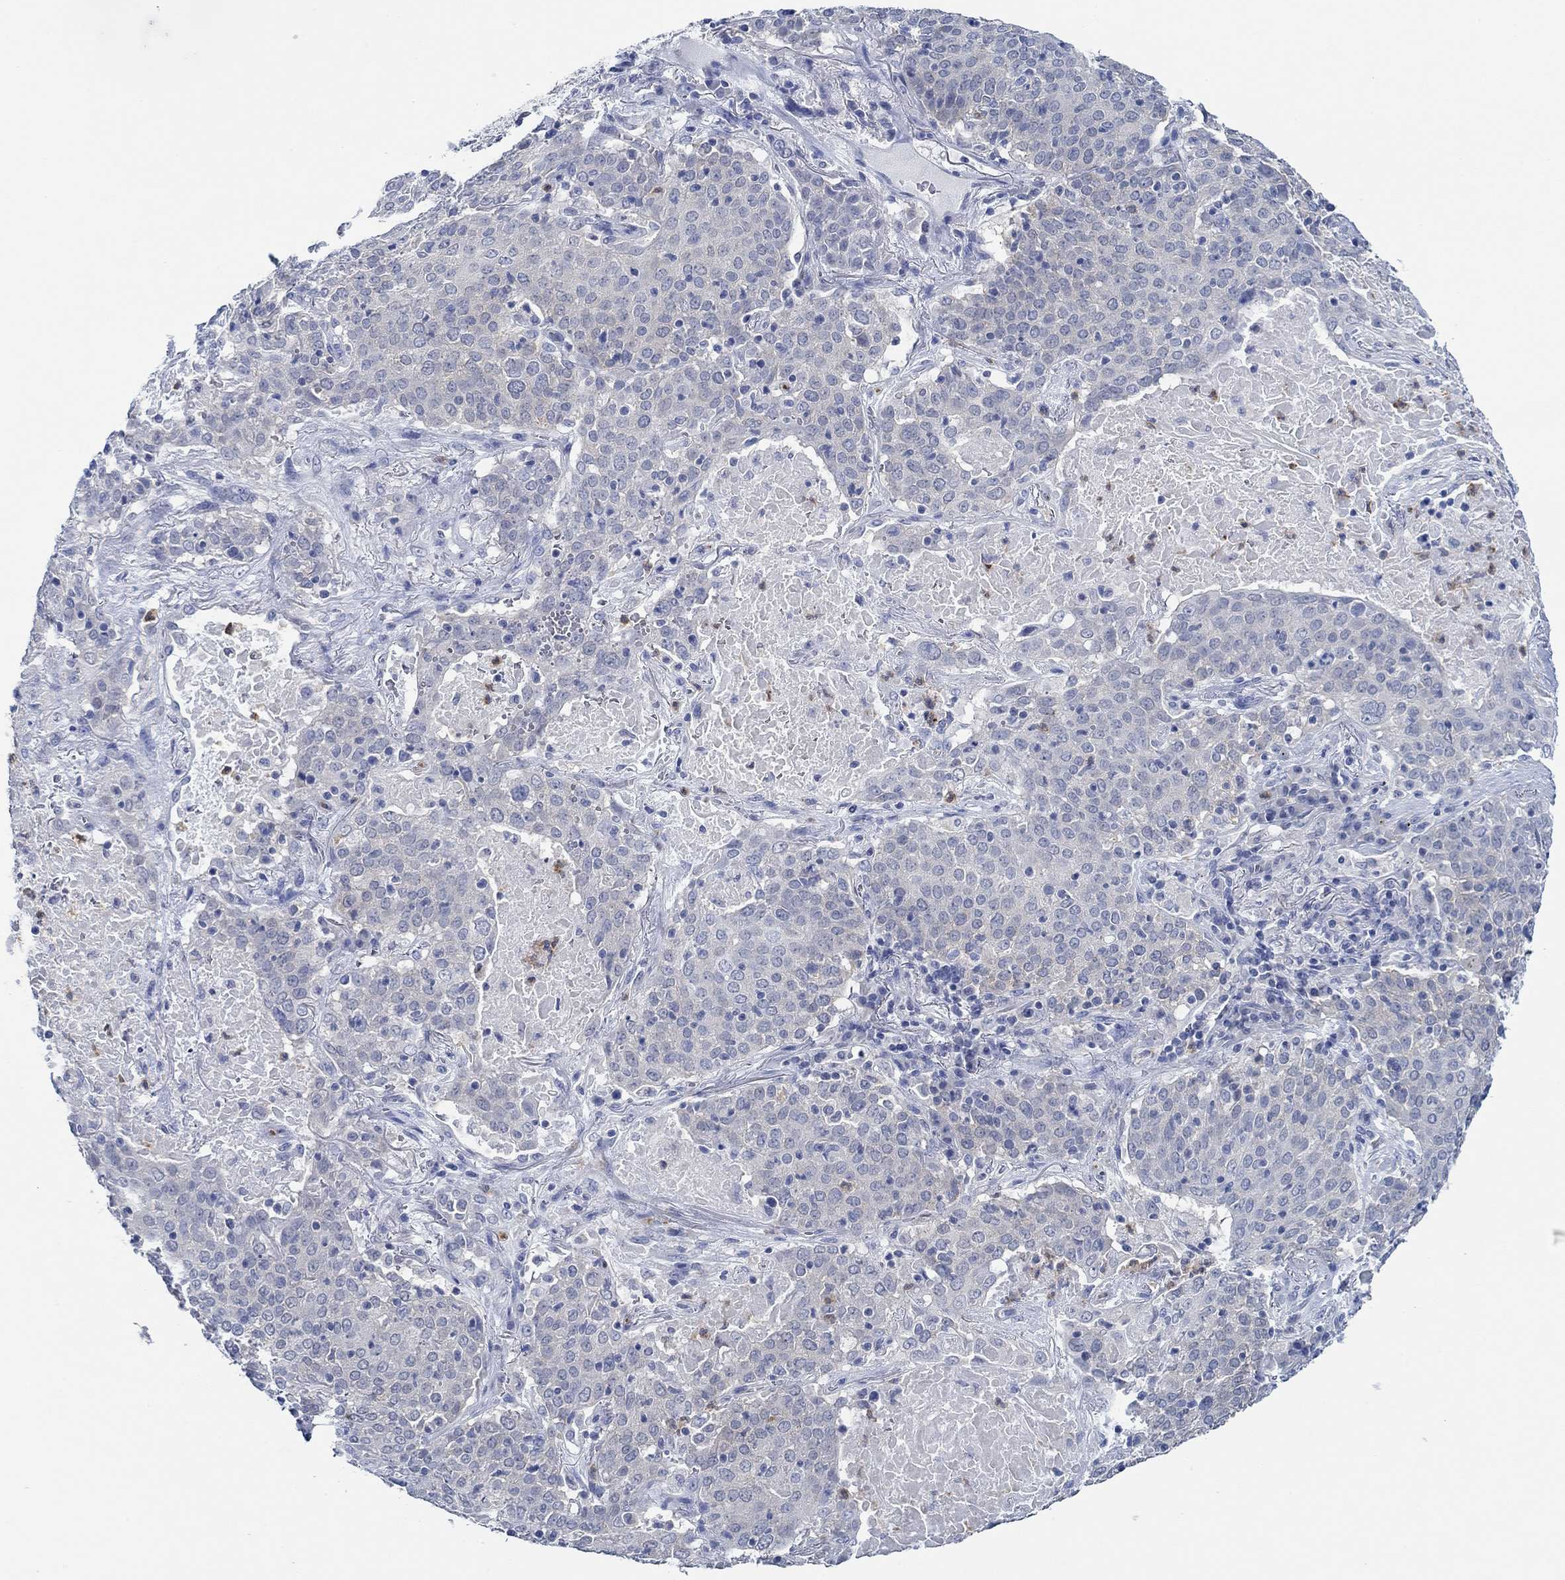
{"staining": {"intensity": "negative", "quantity": "none", "location": "none"}, "tissue": "lung cancer", "cell_type": "Tumor cells", "image_type": "cancer", "snomed": [{"axis": "morphology", "description": "Squamous cell carcinoma, NOS"}, {"axis": "topography", "description": "Lung"}], "caption": "High magnification brightfield microscopy of lung cancer (squamous cell carcinoma) stained with DAB (brown) and counterstained with hematoxylin (blue): tumor cells show no significant expression.", "gene": "ZNF671", "patient": {"sex": "male", "age": 82}}